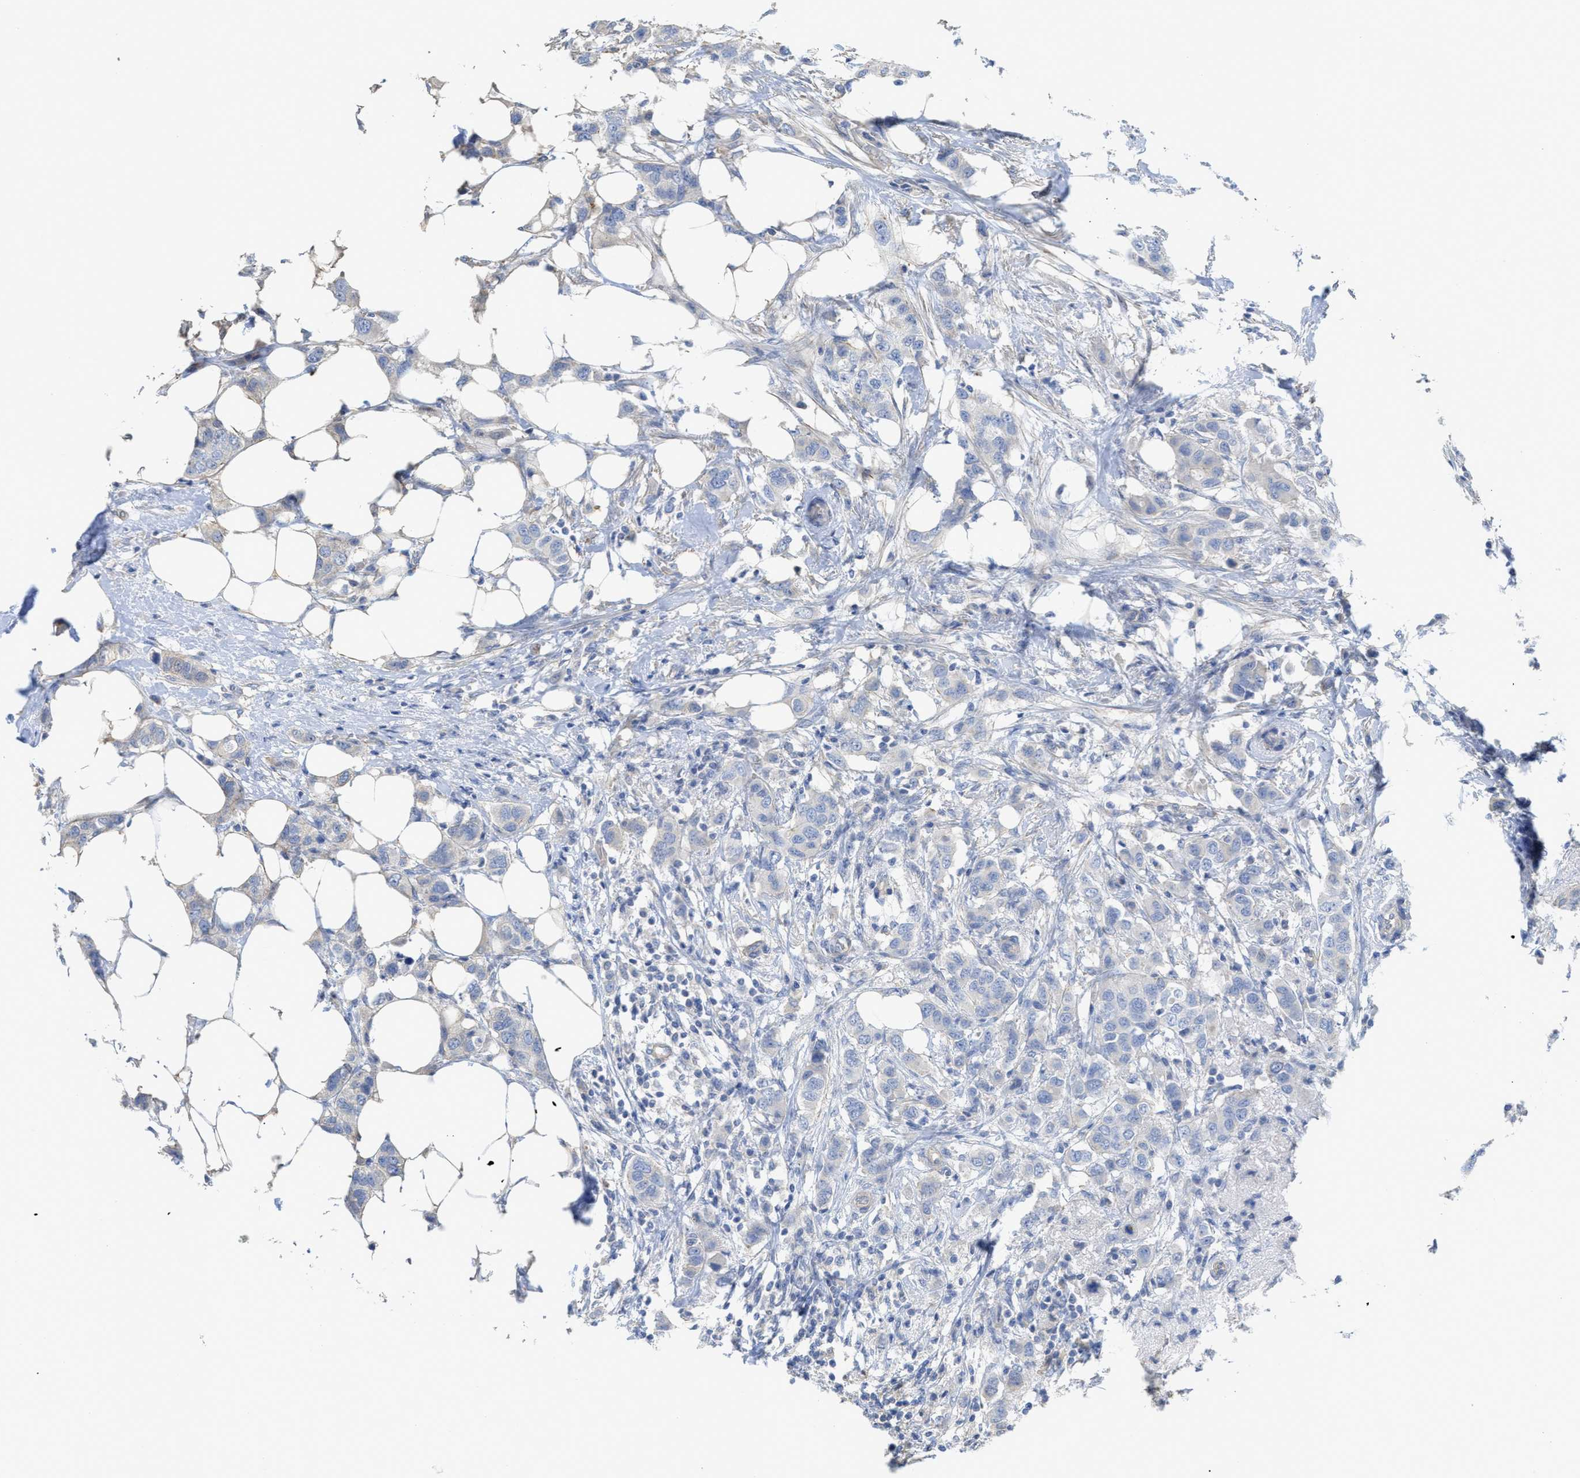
{"staining": {"intensity": "negative", "quantity": "none", "location": "none"}, "tissue": "breast cancer", "cell_type": "Tumor cells", "image_type": "cancer", "snomed": [{"axis": "morphology", "description": "Duct carcinoma"}, {"axis": "topography", "description": "Breast"}], "caption": "DAB (3,3'-diaminobenzidine) immunohistochemical staining of human breast intraductal carcinoma shows no significant staining in tumor cells.", "gene": "MYL3", "patient": {"sex": "female", "age": 50}}